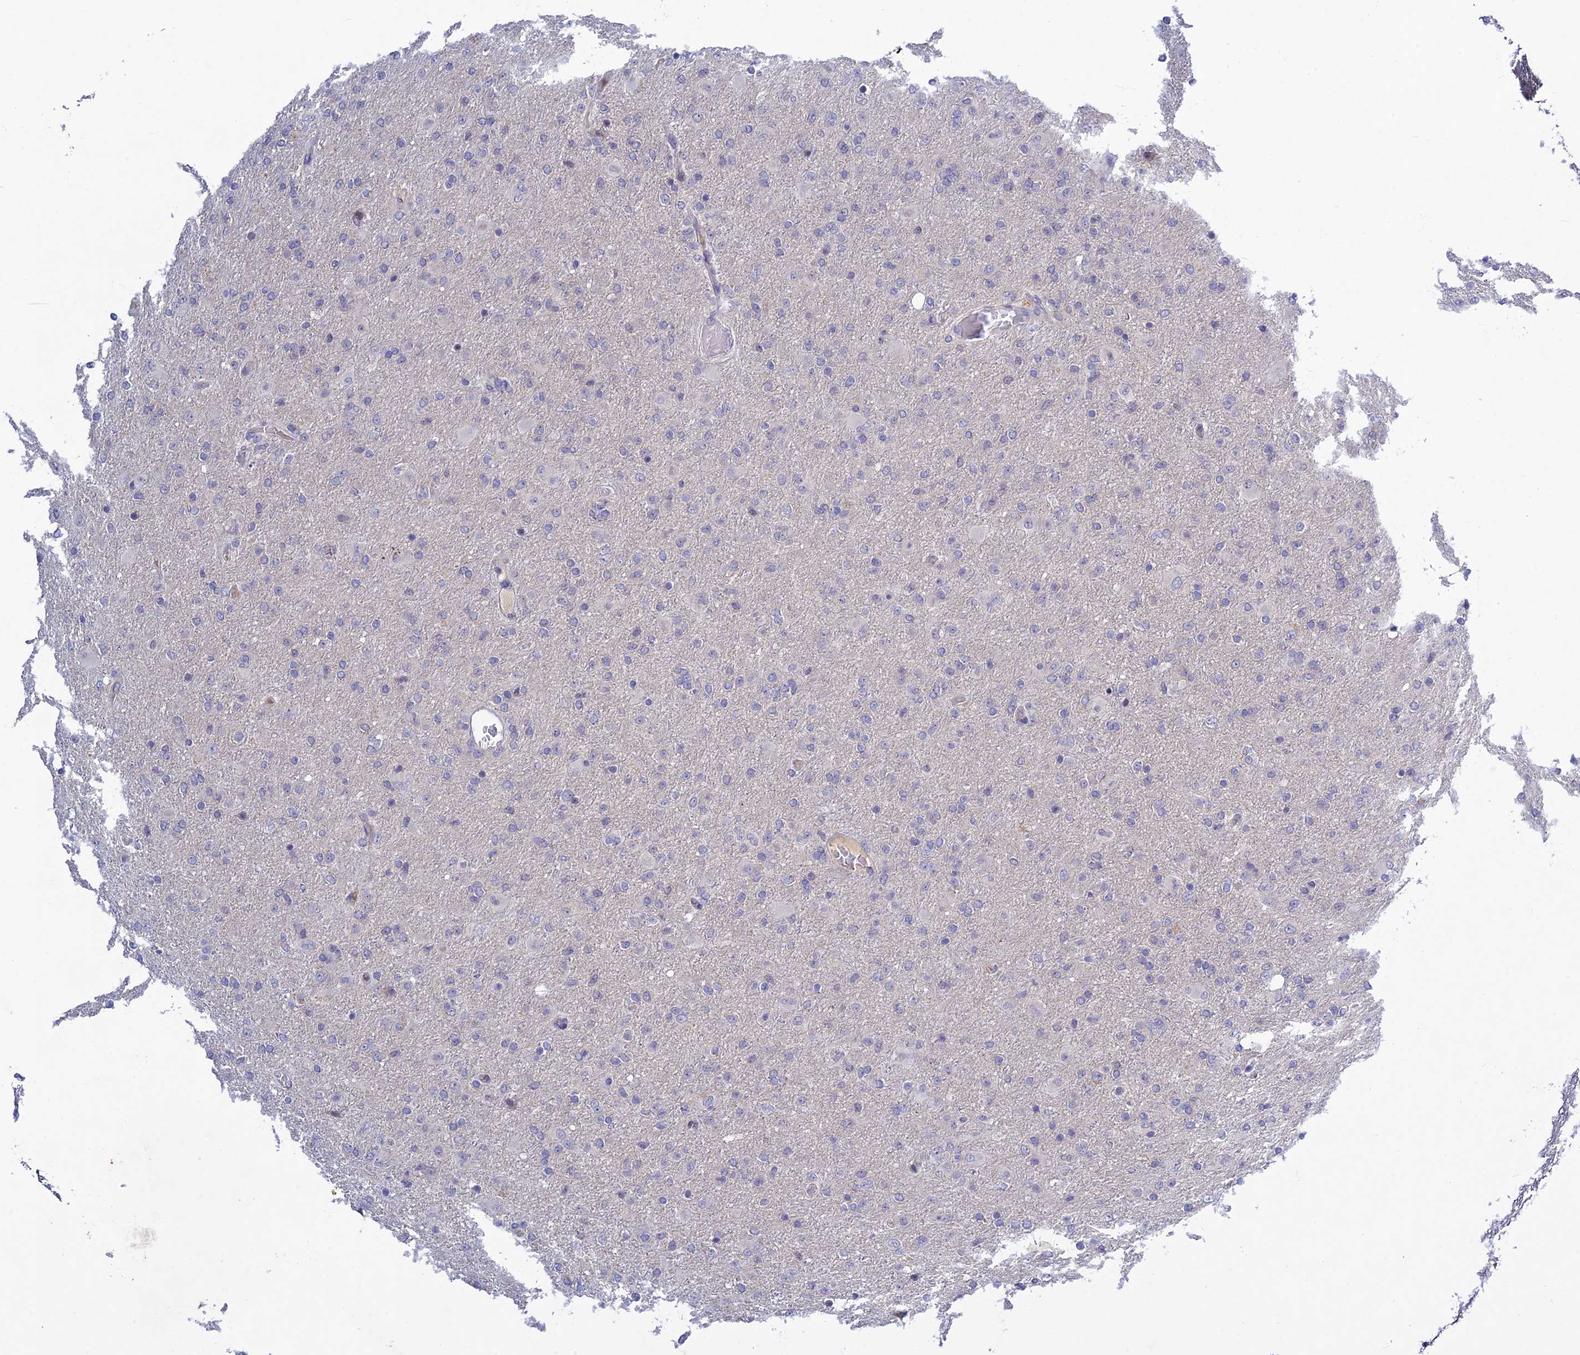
{"staining": {"intensity": "negative", "quantity": "none", "location": "none"}, "tissue": "glioma", "cell_type": "Tumor cells", "image_type": "cancer", "snomed": [{"axis": "morphology", "description": "Glioma, malignant, Low grade"}, {"axis": "topography", "description": "Brain"}], "caption": "There is no significant positivity in tumor cells of glioma.", "gene": "CHST5", "patient": {"sex": "male", "age": 65}}